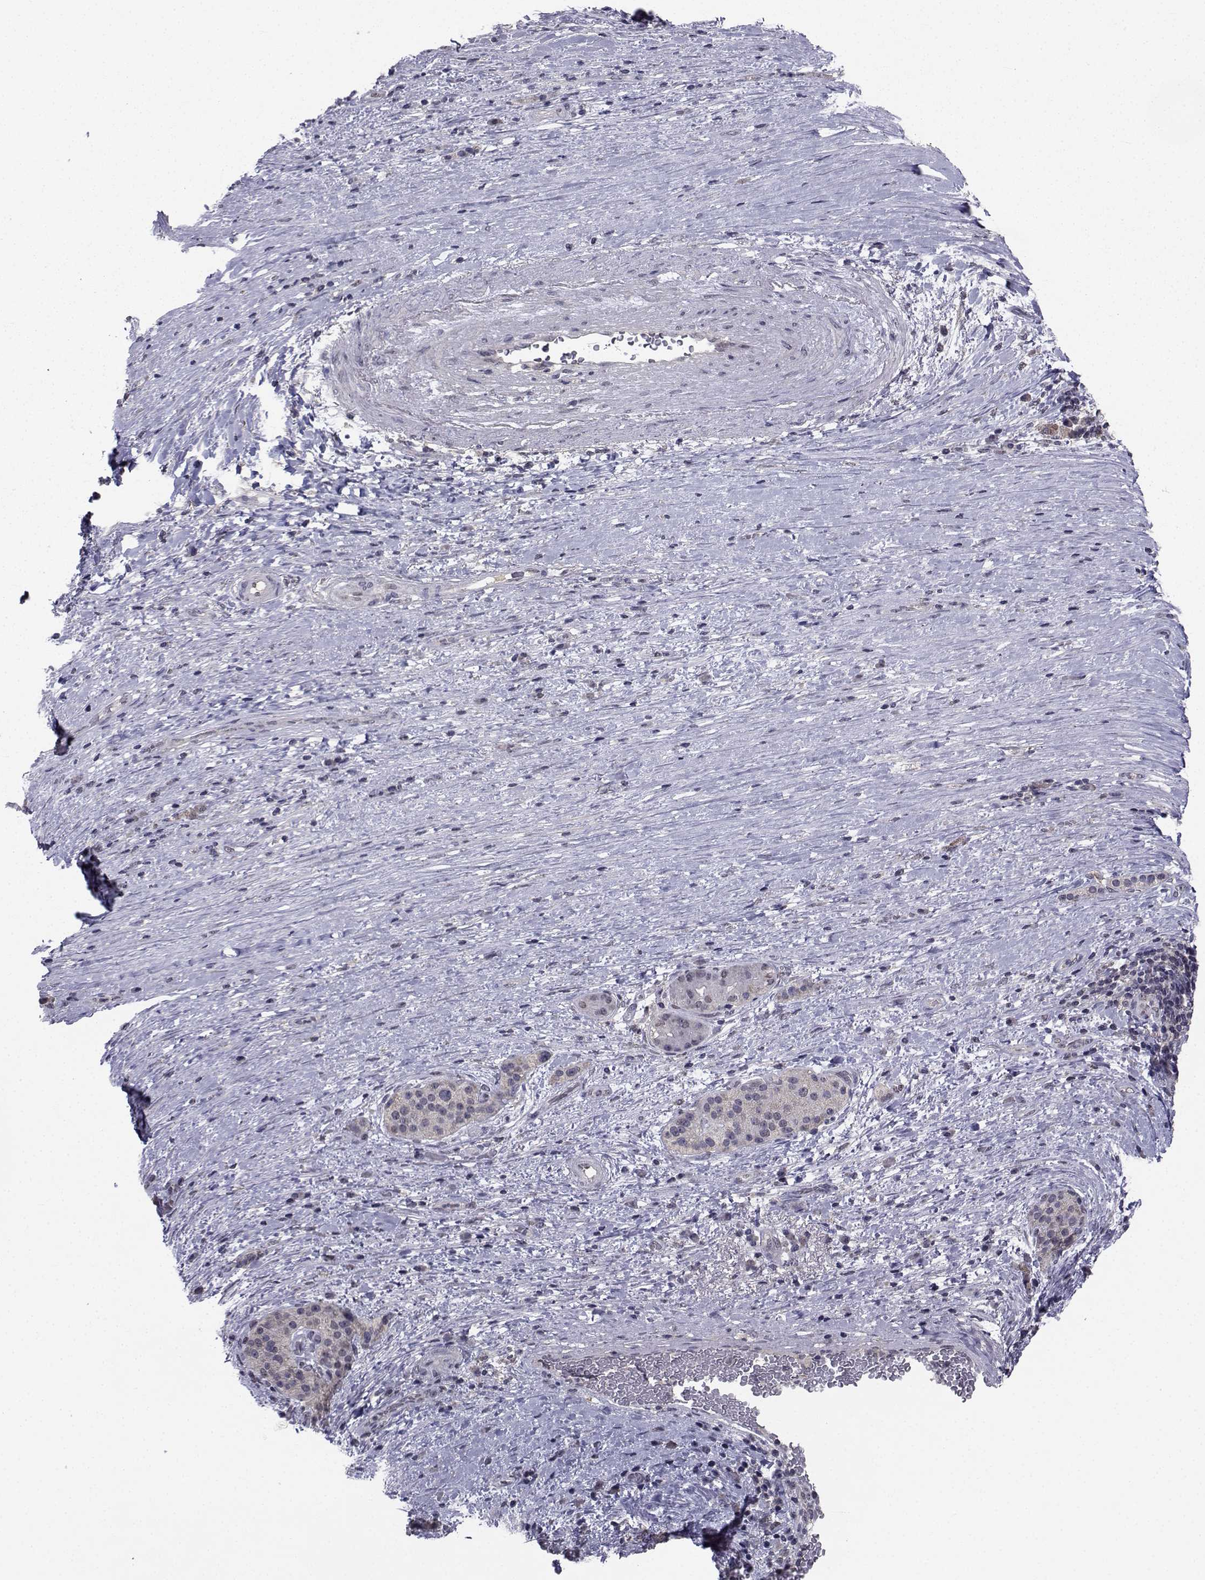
{"staining": {"intensity": "weak", "quantity": "25%-75%", "location": "cytoplasmic/membranous"}, "tissue": "pancreatic cancer", "cell_type": "Tumor cells", "image_type": "cancer", "snomed": [{"axis": "morphology", "description": "Adenocarcinoma, NOS"}, {"axis": "topography", "description": "Pancreas"}], "caption": "A brown stain shows weak cytoplasmic/membranous positivity of a protein in human pancreatic cancer tumor cells. The protein of interest is shown in brown color, while the nuclei are stained blue.", "gene": "CYP2S1", "patient": {"sex": "male", "age": 63}}